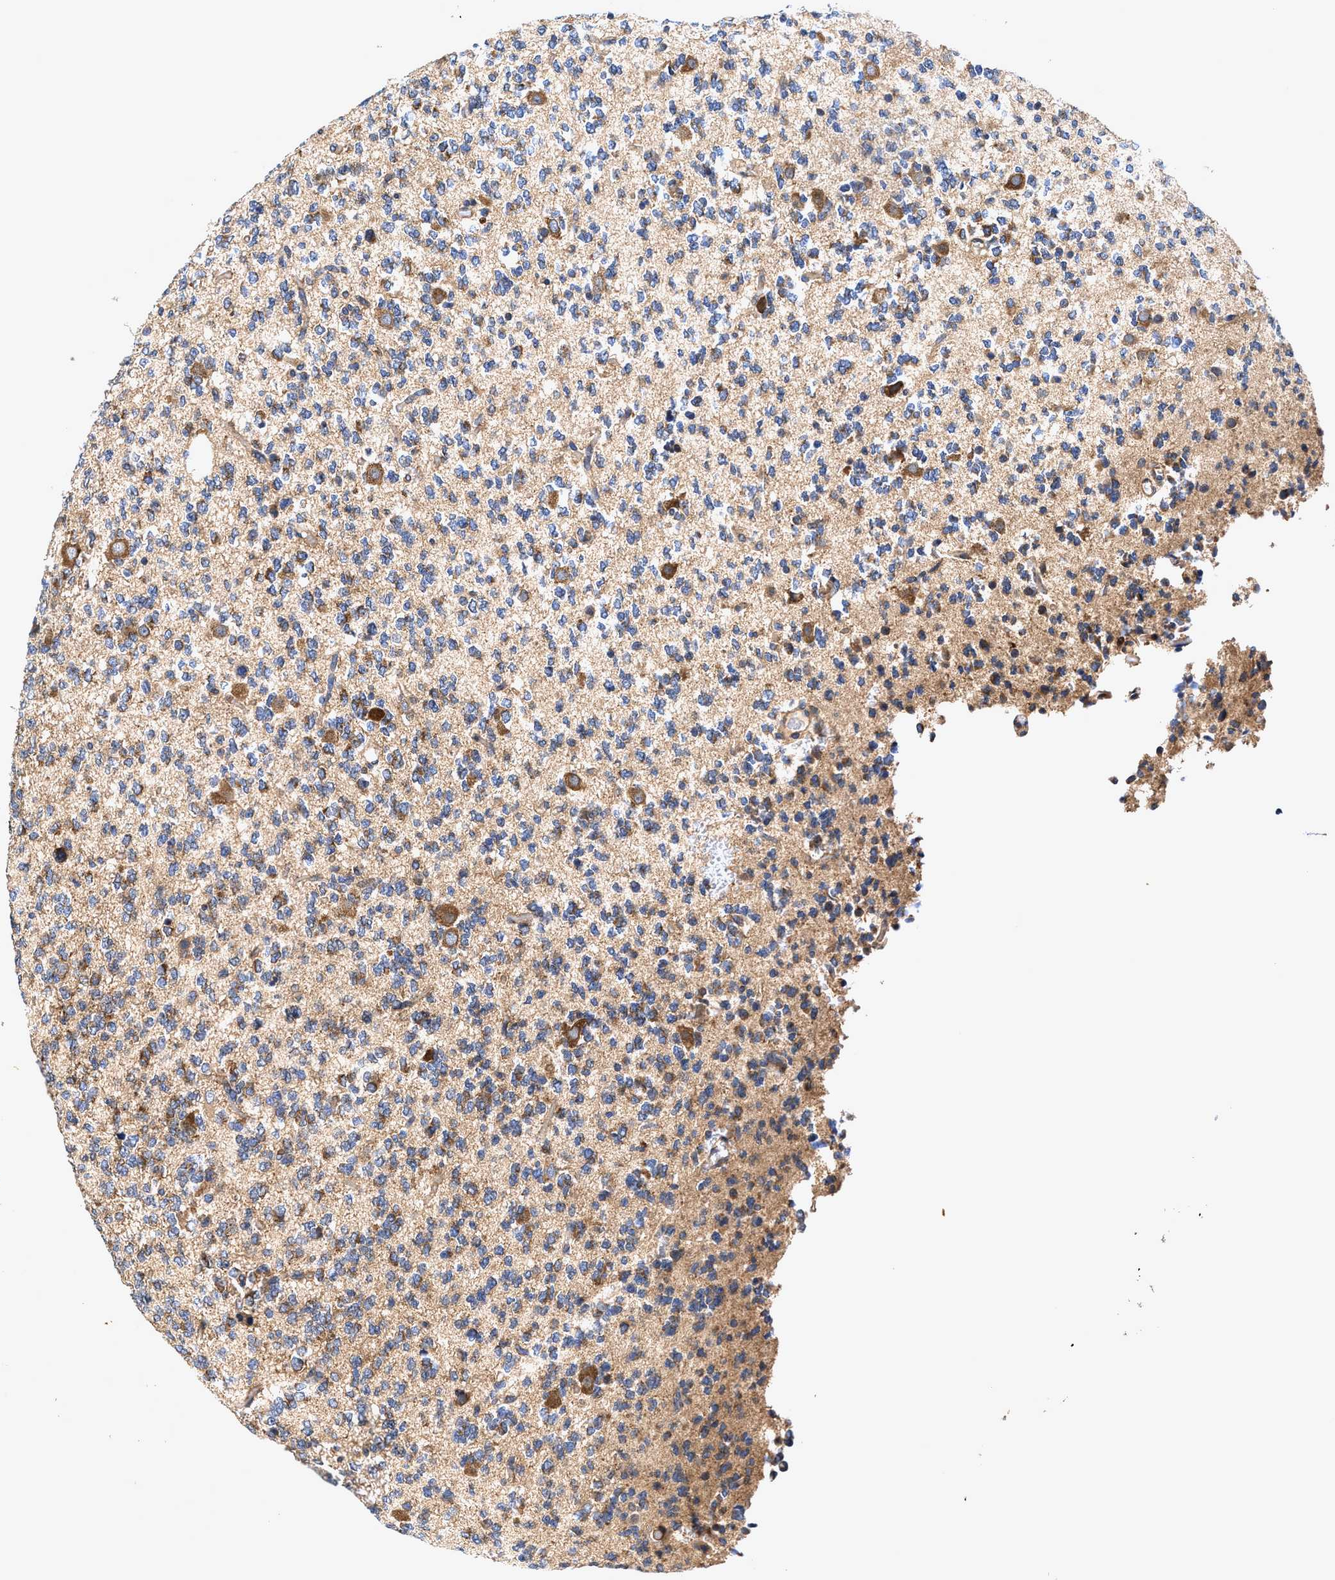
{"staining": {"intensity": "moderate", "quantity": "<25%", "location": "cytoplasmic/membranous"}, "tissue": "glioma", "cell_type": "Tumor cells", "image_type": "cancer", "snomed": [{"axis": "morphology", "description": "Glioma, malignant, Low grade"}, {"axis": "topography", "description": "Brain"}], "caption": "Immunohistochemical staining of human malignant low-grade glioma exhibits low levels of moderate cytoplasmic/membranous staining in approximately <25% of tumor cells.", "gene": "EFNA4", "patient": {"sex": "male", "age": 38}}